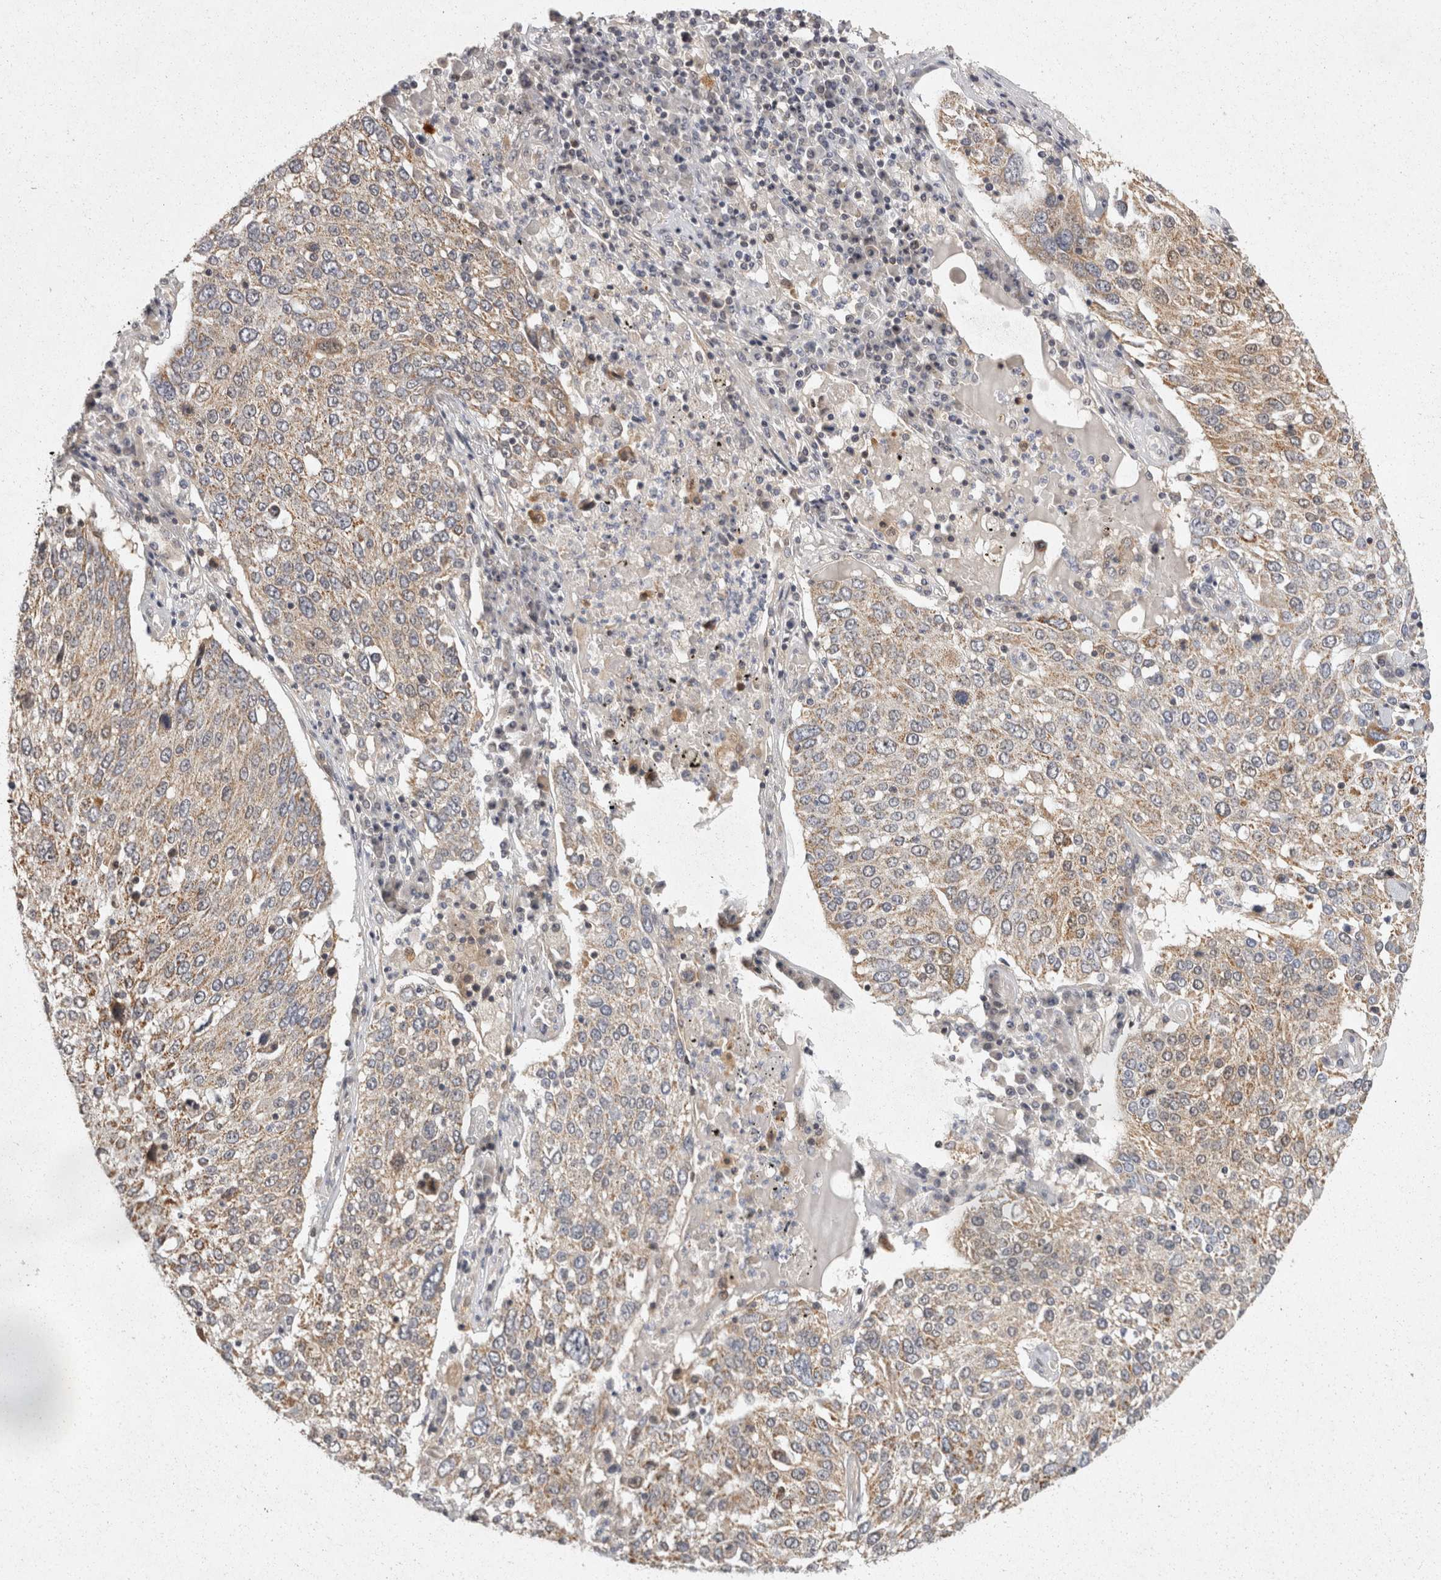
{"staining": {"intensity": "moderate", "quantity": ">75%", "location": "cytoplasmic/membranous"}, "tissue": "lung cancer", "cell_type": "Tumor cells", "image_type": "cancer", "snomed": [{"axis": "morphology", "description": "Squamous cell carcinoma, NOS"}, {"axis": "topography", "description": "Lung"}], "caption": "Immunohistochemistry (IHC) (DAB) staining of human lung cancer reveals moderate cytoplasmic/membranous protein positivity in approximately >75% of tumor cells.", "gene": "ACAT2", "patient": {"sex": "male", "age": 65}}